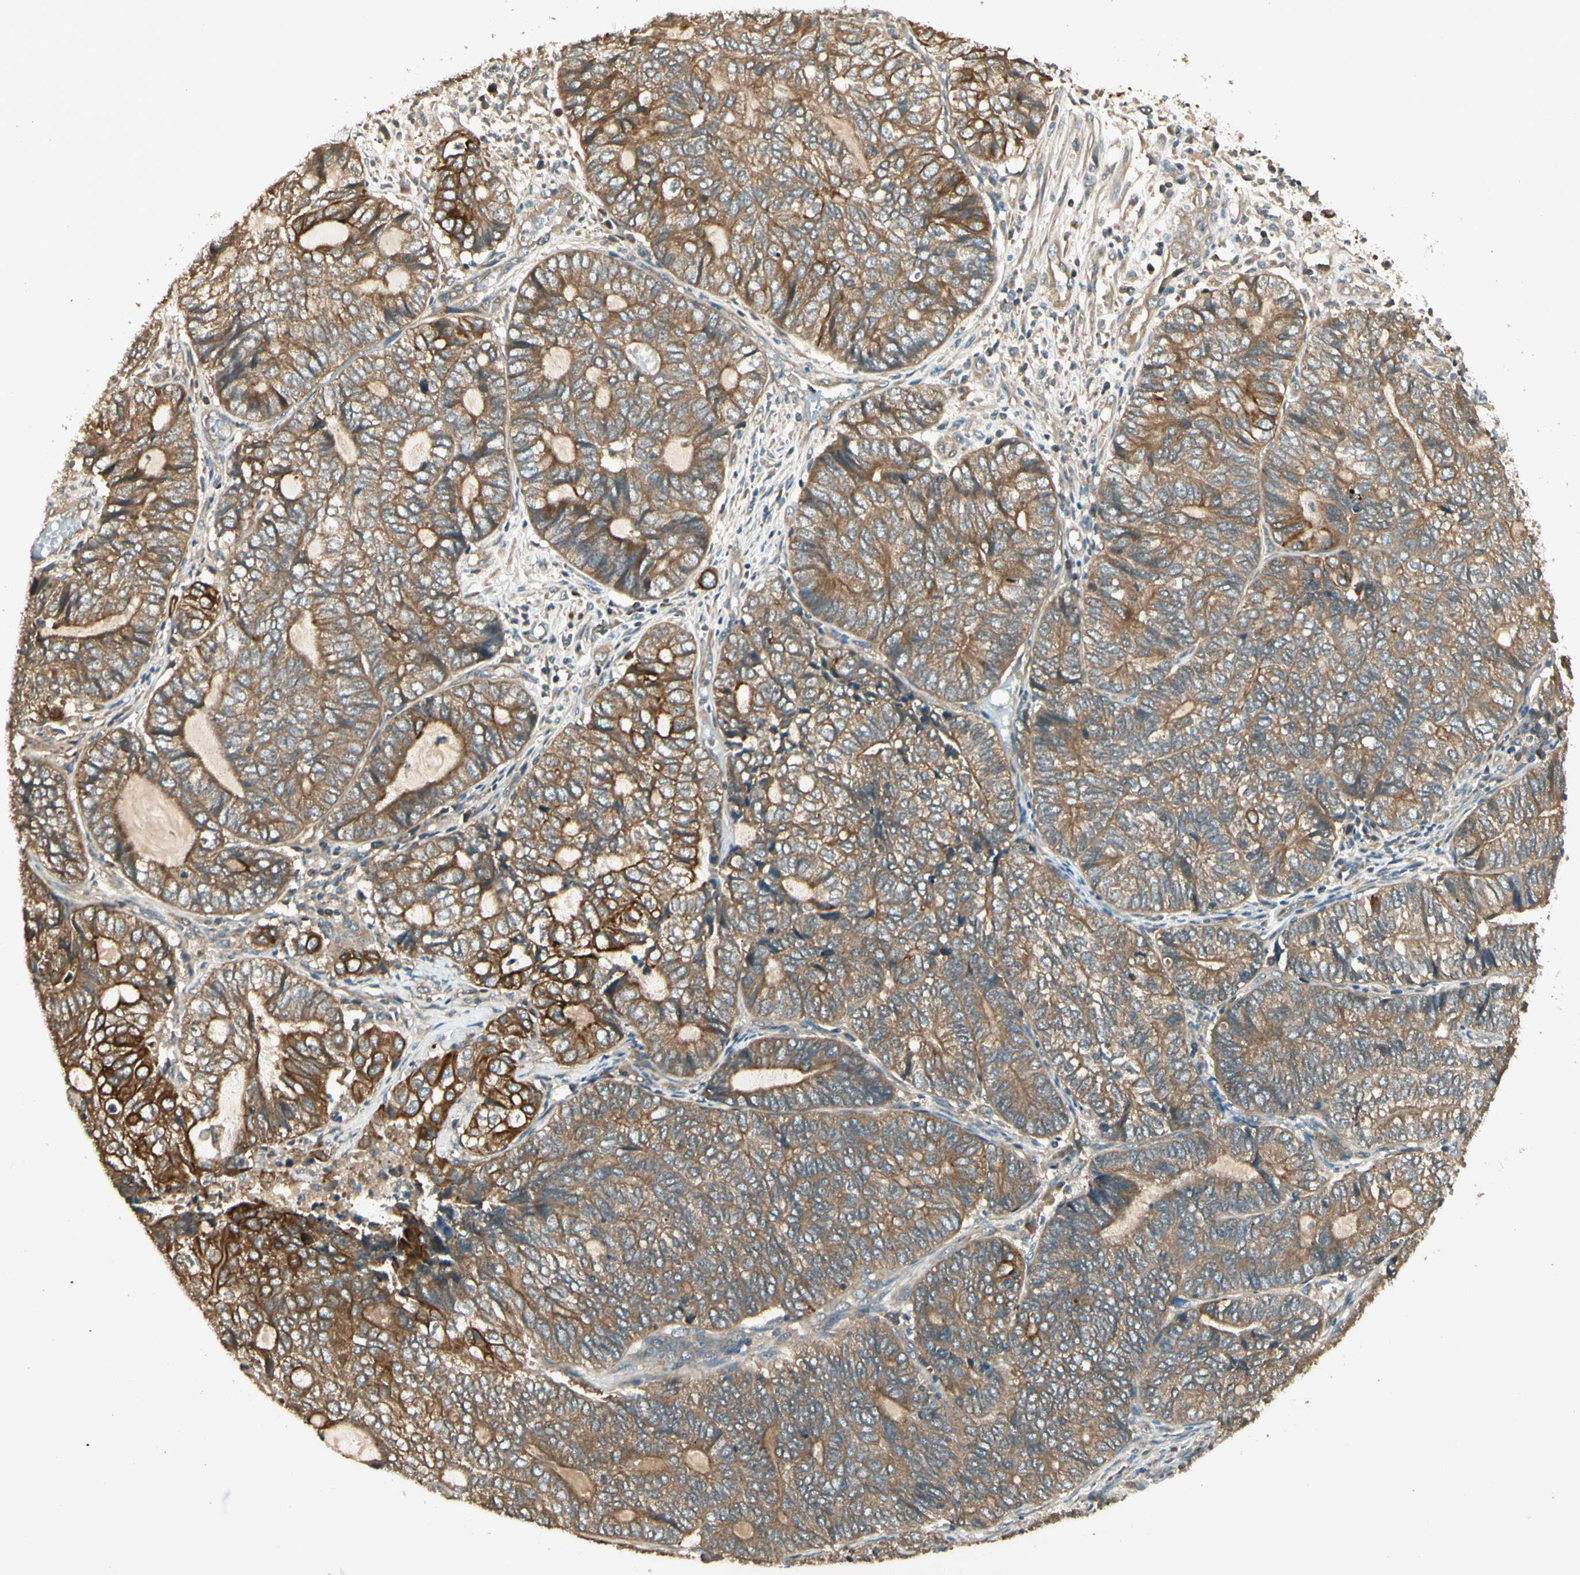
{"staining": {"intensity": "moderate", "quantity": ">75%", "location": "cytoplasmic/membranous"}, "tissue": "endometrial cancer", "cell_type": "Tumor cells", "image_type": "cancer", "snomed": [{"axis": "morphology", "description": "Adenocarcinoma, NOS"}, {"axis": "topography", "description": "Uterus"}, {"axis": "topography", "description": "Endometrium"}], "caption": "Protein expression by immunohistochemistry demonstrates moderate cytoplasmic/membranous expression in approximately >75% of tumor cells in endometrial cancer (adenocarcinoma). Using DAB (3,3'-diaminobenzidine) (brown) and hematoxylin (blue) stains, captured at high magnification using brightfield microscopy.", "gene": "PFDN5", "patient": {"sex": "female", "age": 70}}